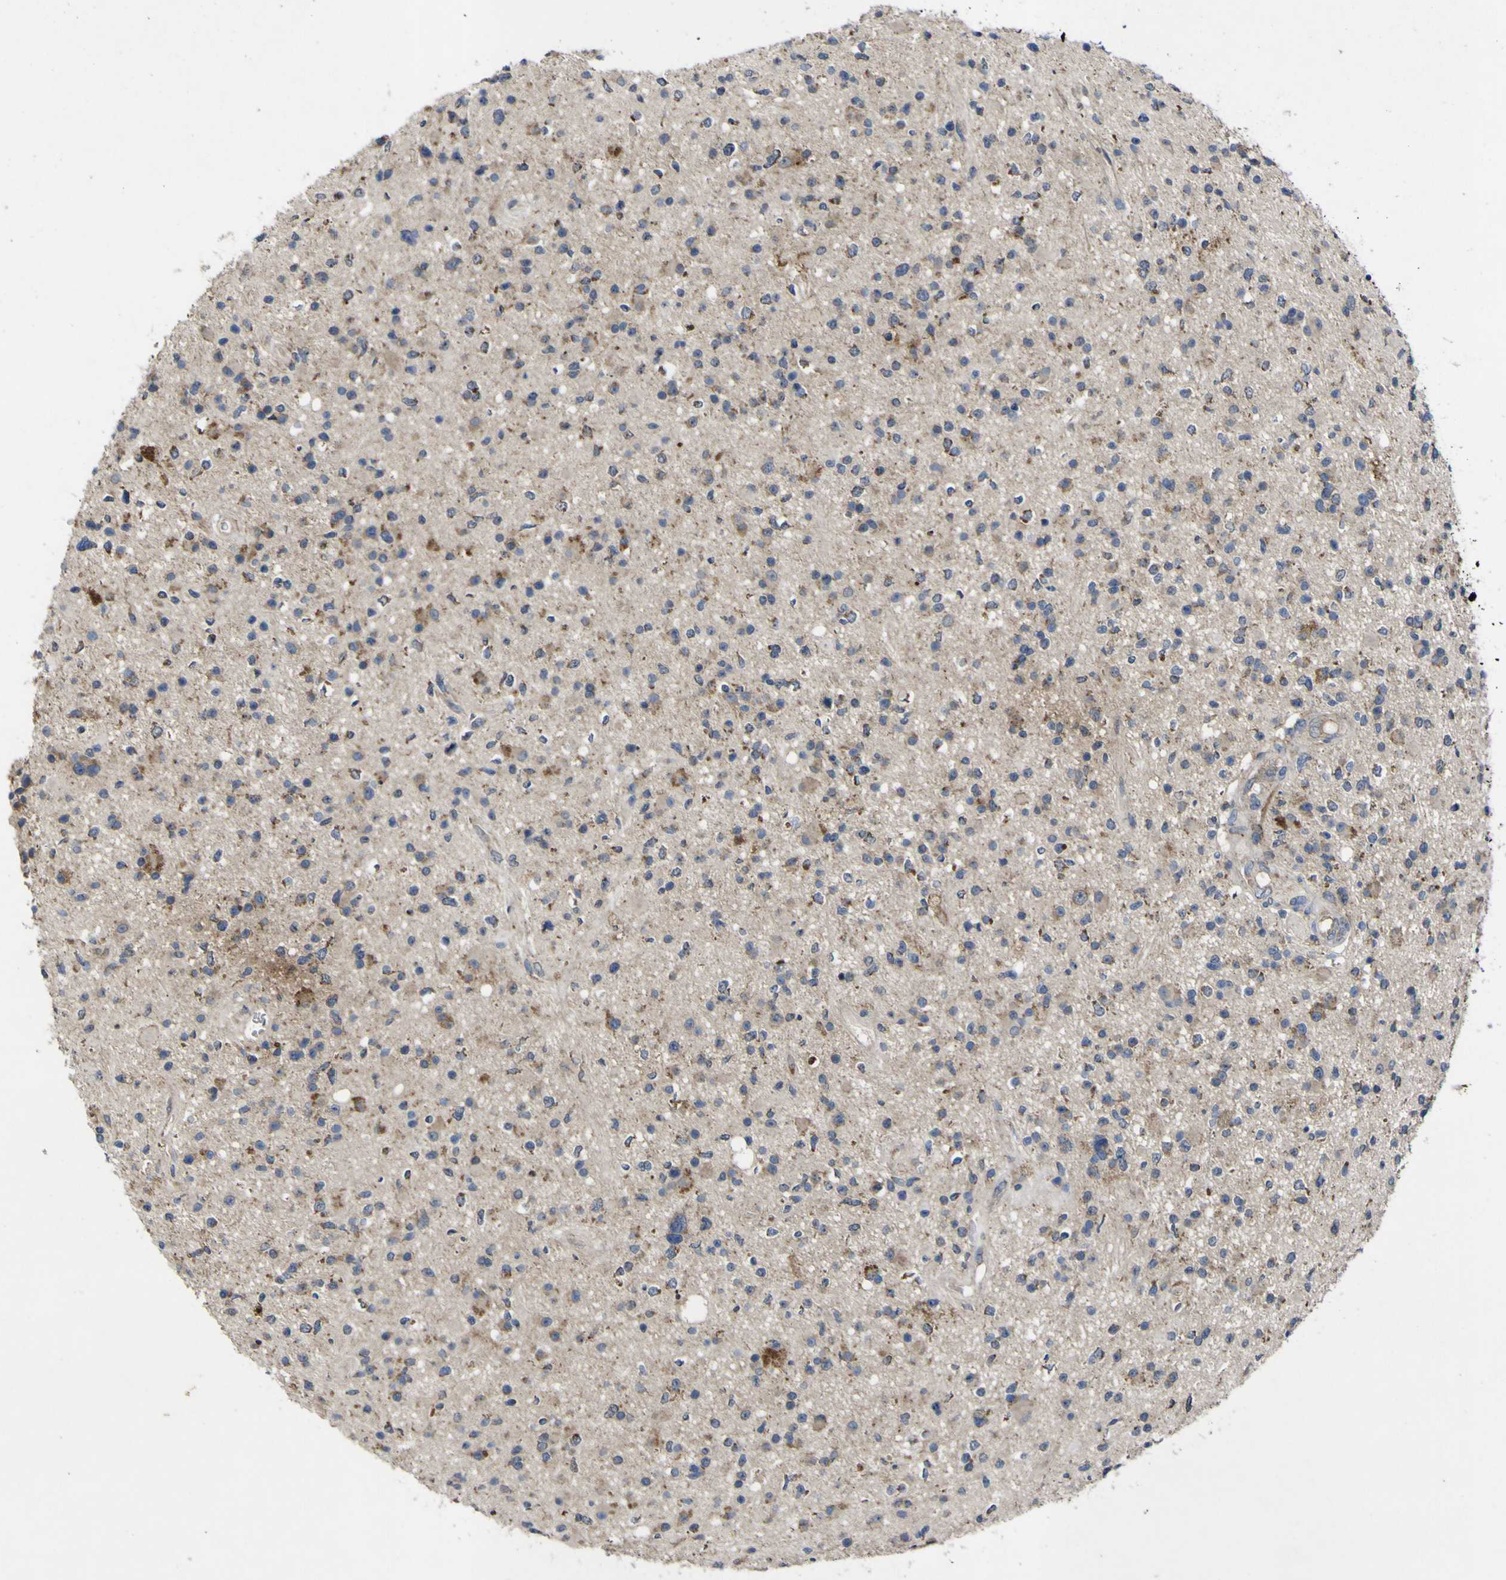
{"staining": {"intensity": "moderate", "quantity": "<25%", "location": "cytoplasmic/membranous"}, "tissue": "glioma", "cell_type": "Tumor cells", "image_type": "cancer", "snomed": [{"axis": "morphology", "description": "Glioma, malignant, High grade"}, {"axis": "topography", "description": "Brain"}], "caption": "Protein staining of malignant glioma (high-grade) tissue exhibits moderate cytoplasmic/membranous staining in approximately <25% of tumor cells.", "gene": "IRAK2", "patient": {"sex": "male", "age": 33}}